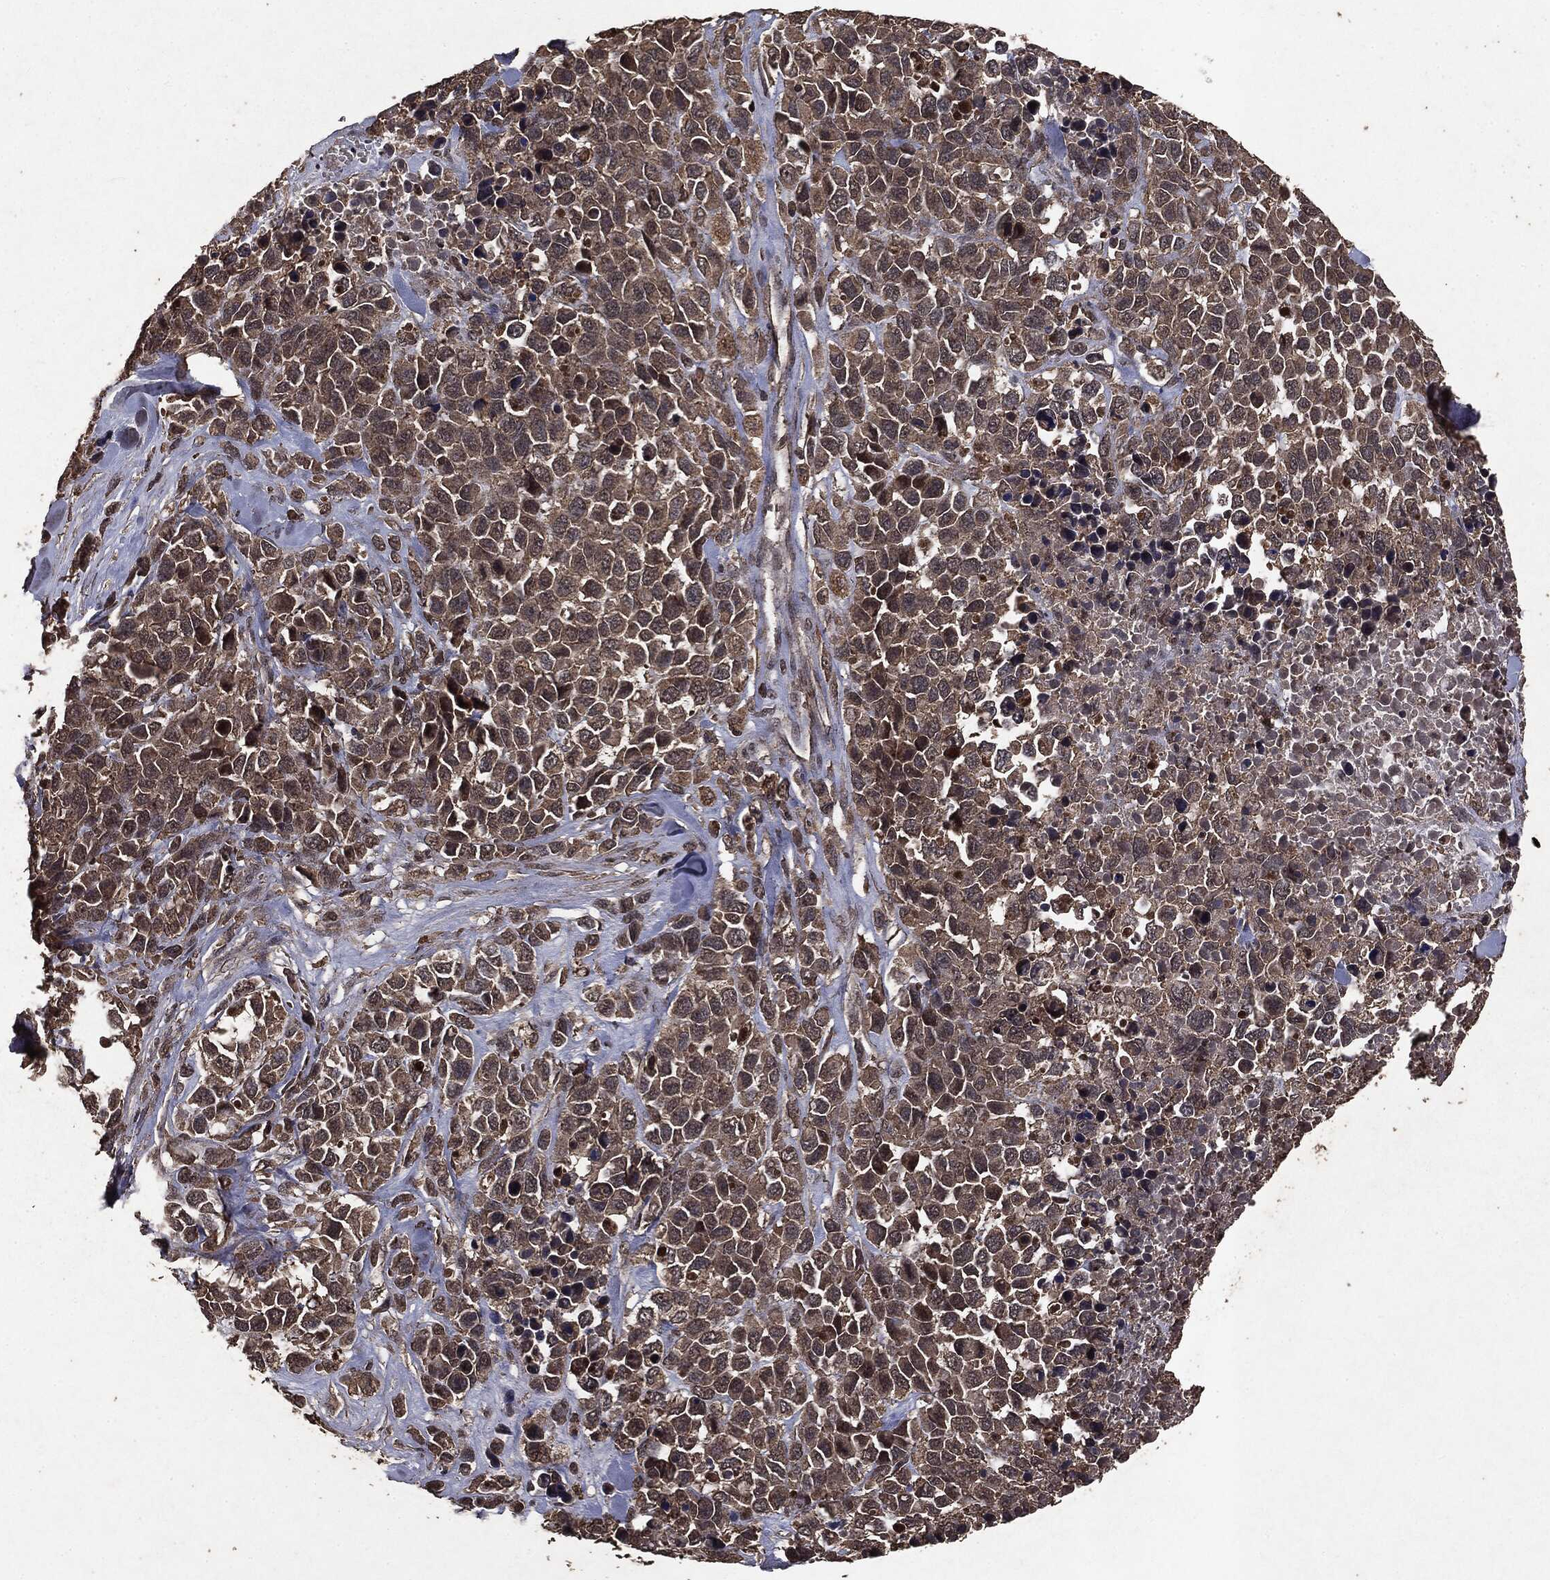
{"staining": {"intensity": "weak", "quantity": "25%-75%", "location": "cytoplasmic/membranous"}, "tissue": "melanoma", "cell_type": "Tumor cells", "image_type": "cancer", "snomed": [{"axis": "morphology", "description": "Malignant melanoma, Metastatic site"}, {"axis": "topography", "description": "Skin"}], "caption": "Immunohistochemistry (IHC) (DAB) staining of human malignant melanoma (metastatic site) demonstrates weak cytoplasmic/membranous protein staining in approximately 25%-75% of tumor cells.", "gene": "NME1", "patient": {"sex": "male", "age": 84}}